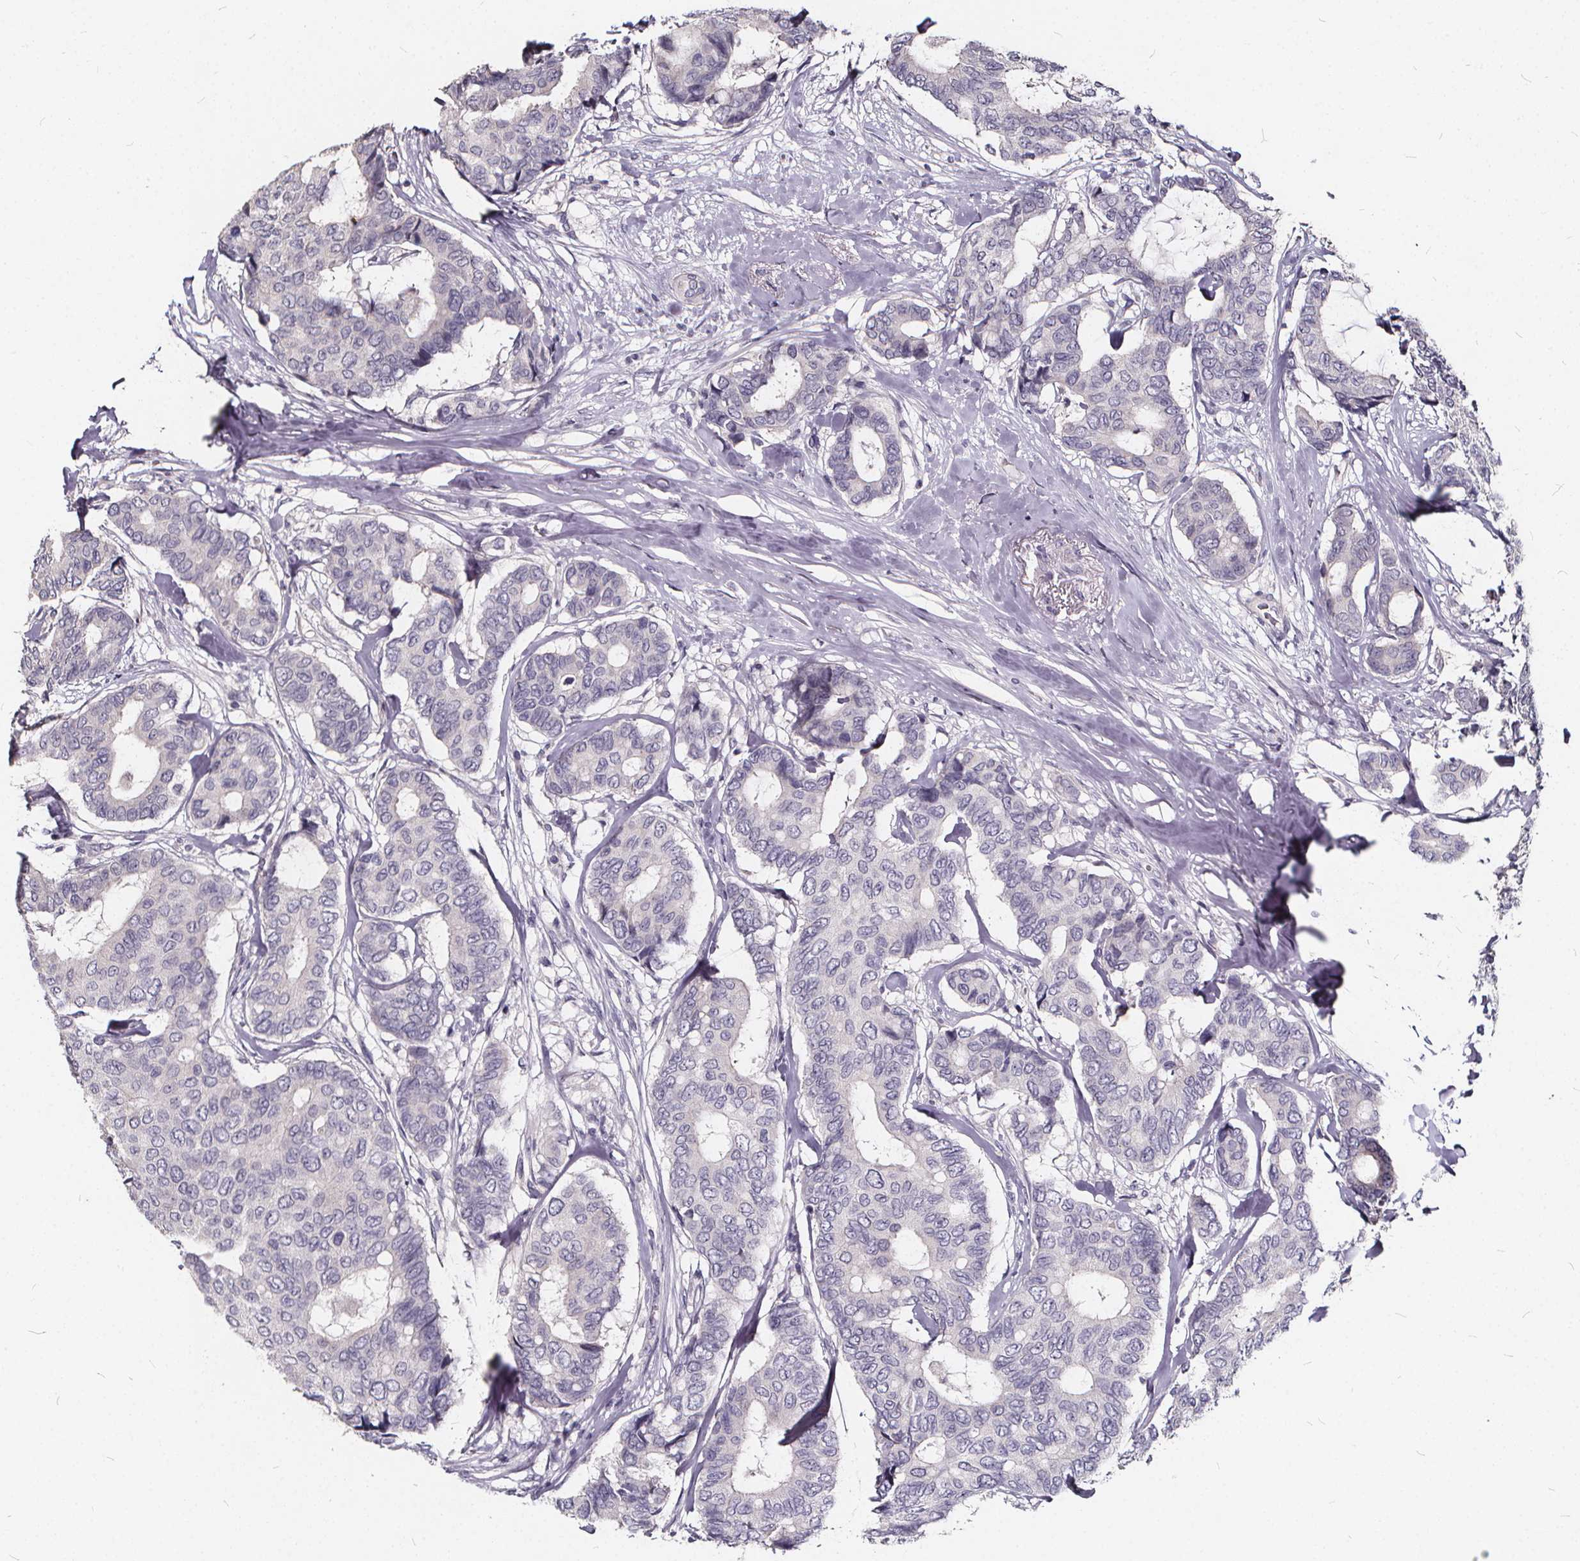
{"staining": {"intensity": "negative", "quantity": "none", "location": "none"}, "tissue": "breast cancer", "cell_type": "Tumor cells", "image_type": "cancer", "snomed": [{"axis": "morphology", "description": "Duct carcinoma"}, {"axis": "topography", "description": "Breast"}], "caption": "This is an immunohistochemistry micrograph of breast cancer (invasive ductal carcinoma). There is no positivity in tumor cells.", "gene": "TSPAN14", "patient": {"sex": "female", "age": 75}}